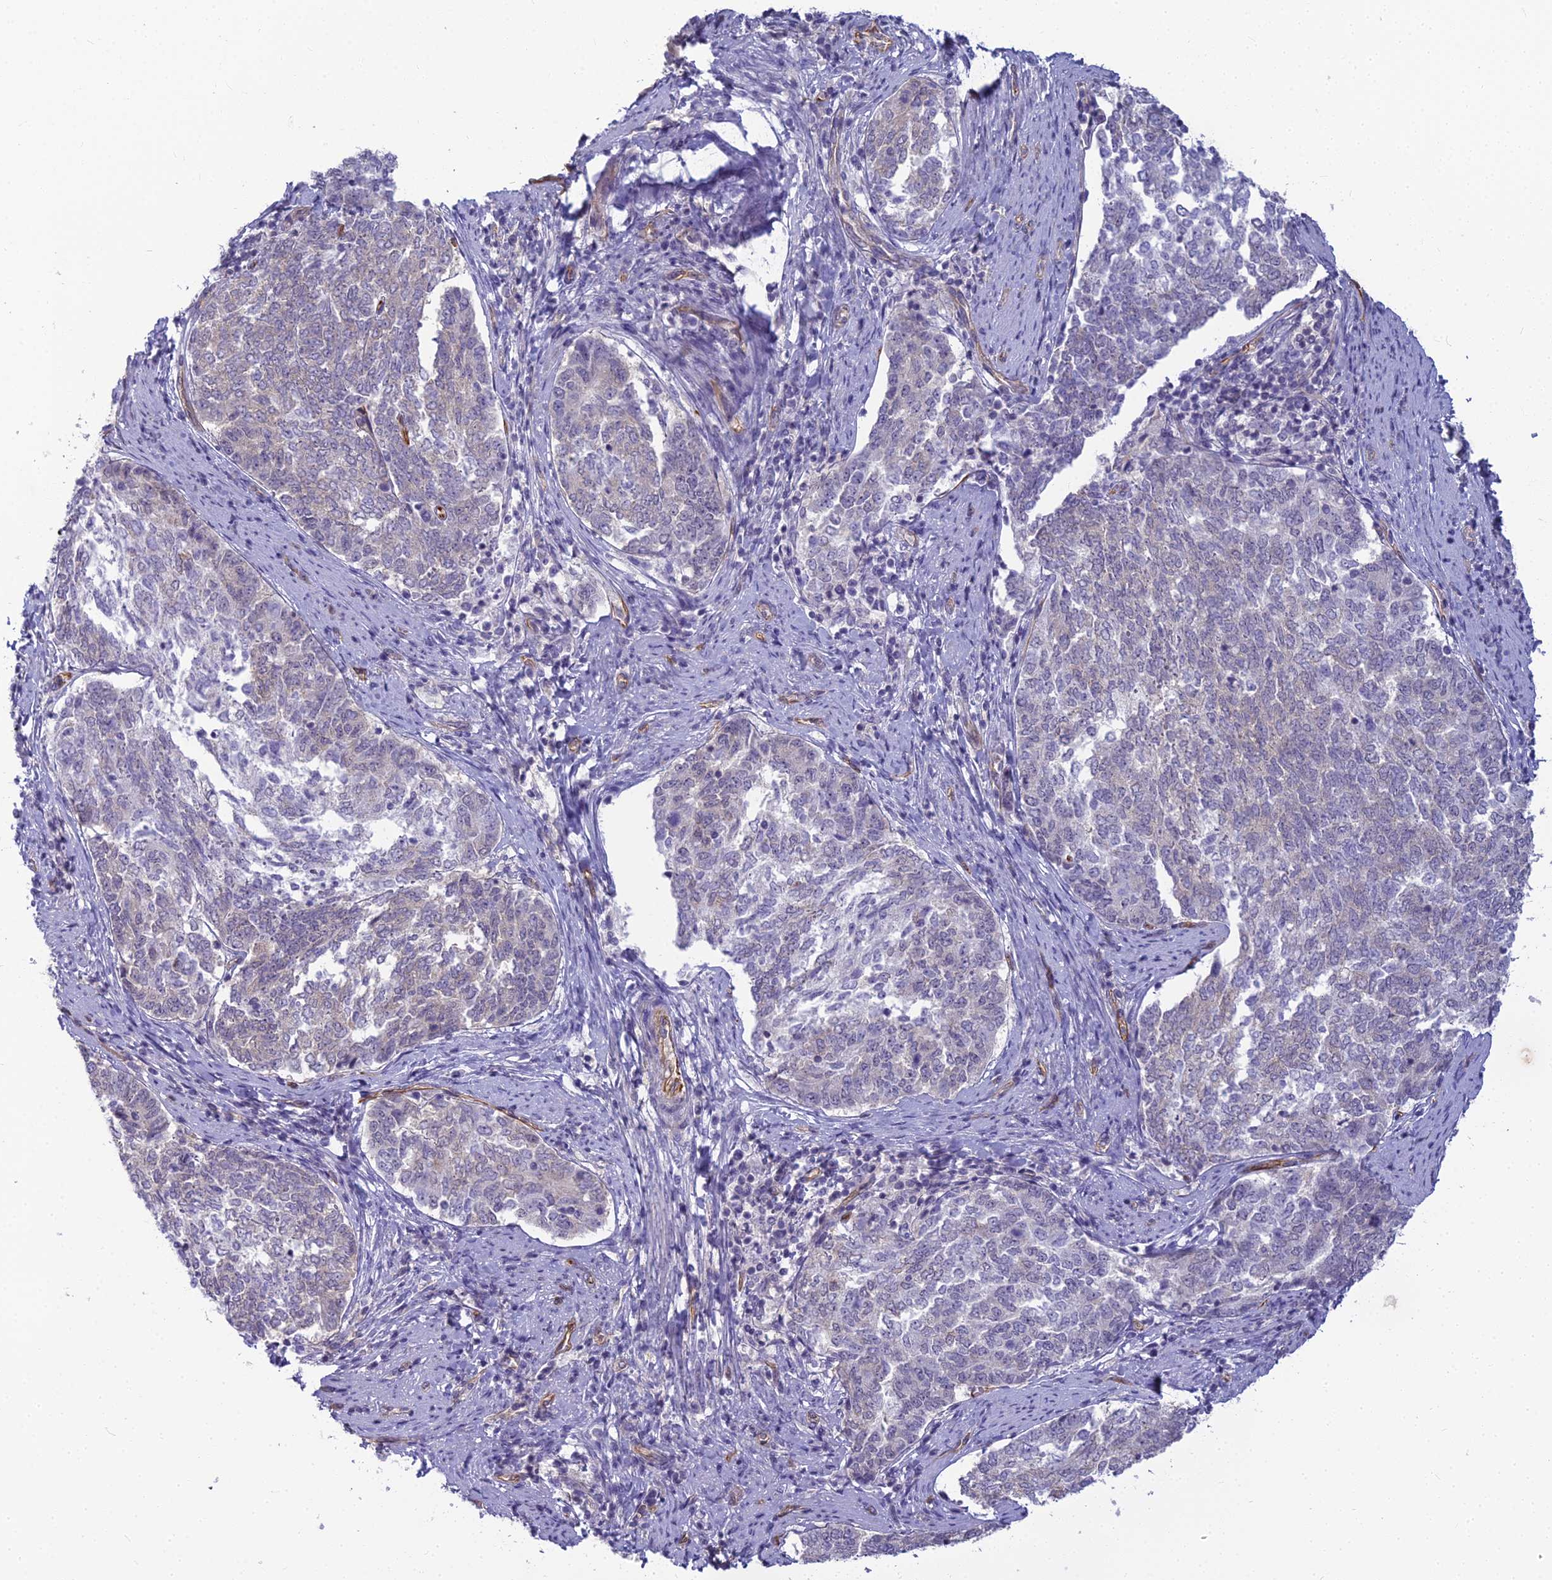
{"staining": {"intensity": "negative", "quantity": "none", "location": "none"}, "tissue": "endometrial cancer", "cell_type": "Tumor cells", "image_type": "cancer", "snomed": [{"axis": "morphology", "description": "Adenocarcinoma, NOS"}, {"axis": "topography", "description": "Endometrium"}], "caption": "IHC photomicrograph of endometrial cancer stained for a protein (brown), which shows no positivity in tumor cells. (DAB (3,3'-diaminobenzidine) IHC, high magnification).", "gene": "RGL3", "patient": {"sex": "female", "age": 80}}